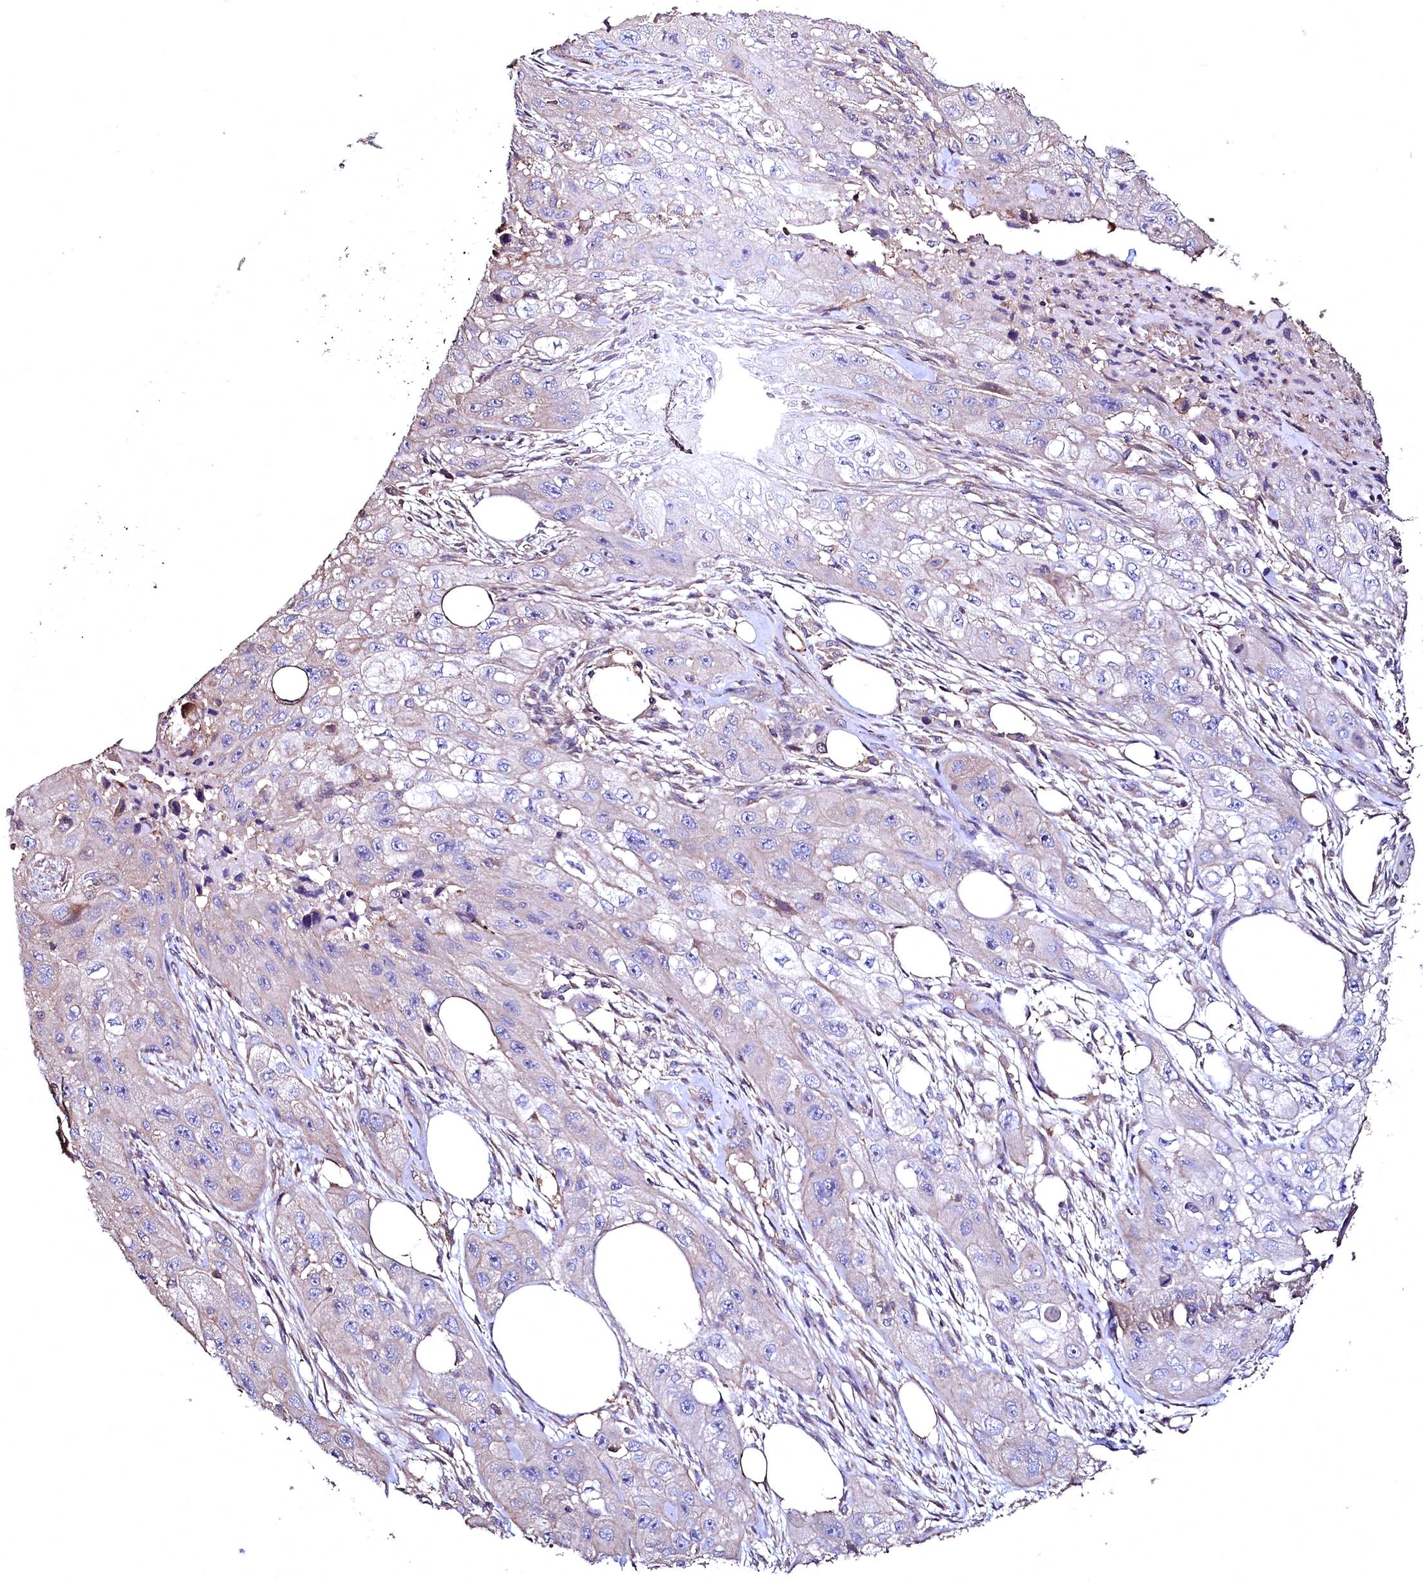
{"staining": {"intensity": "negative", "quantity": "none", "location": "none"}, "tissue": "skin cancer", "cell_type": "Tumor cells", "image_type": "cancer", "snomed": [{"axis": "morphology", "description": "Squamous cell carcinoma, NOS"}, {"axis": "topography", "description": "Skin"}, {"axis": "topography", "description": "Subcutis"}], "caption": "This is an IHC image of human squamous cell carcinoma (skin). There is no positivity in tumor cells.", "gene": "TBCEL", "patient": {"sex": "male", "age": 73}}